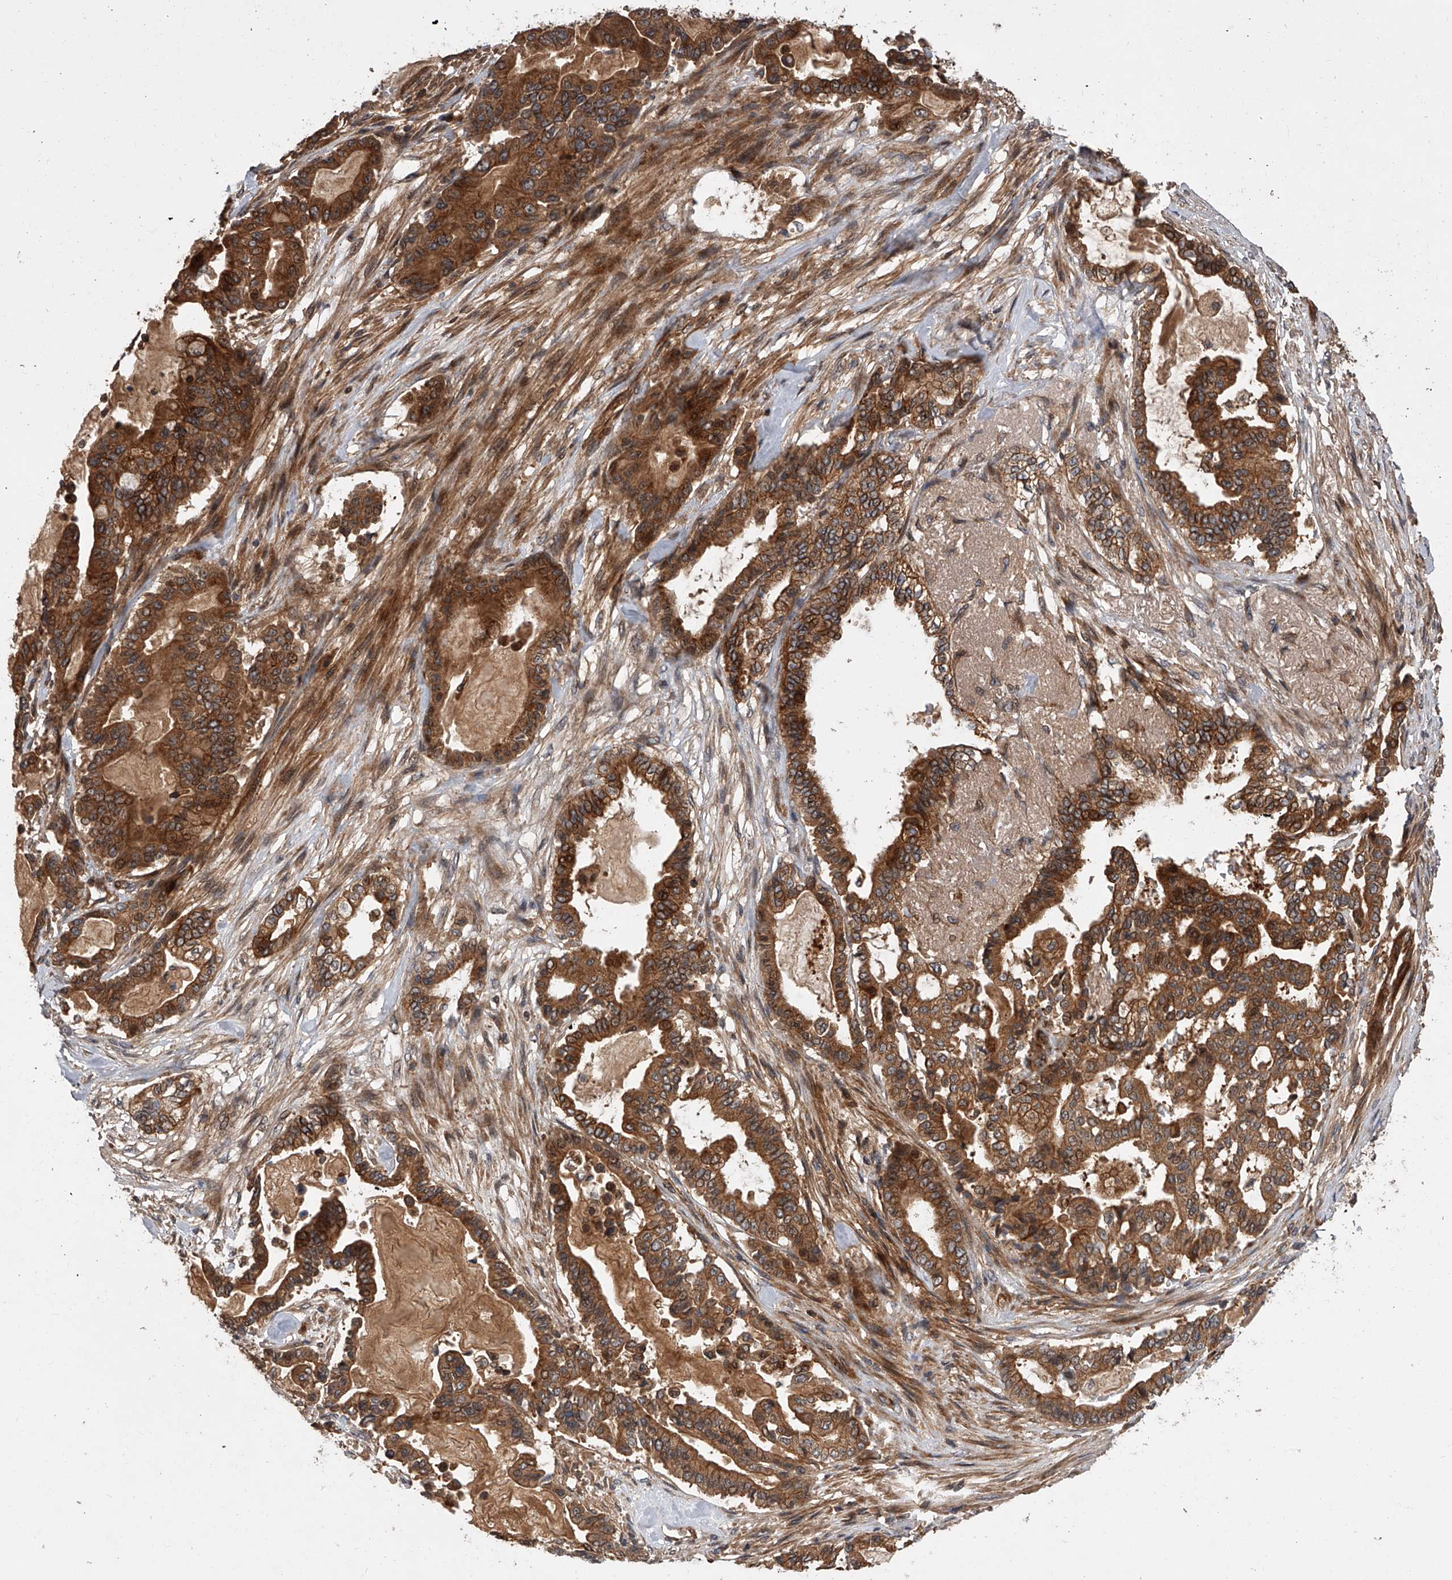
{"staining": {"intensity": "strong", "quantity": ">75%", "location": "cytoplasmic/membranous"}, "tissue": "pancreatic cancer", "cell_type": "Tumor cells", "image_type": "cancer", "snomed": [{"axis": "morphology", "description": "Adenocarcinoma, NOS"}, {"axis": "topography", "description": "Pancreas"}], "caption": "Protein expression analysis of pancreatic adenocarcinoma shows strong cytoplasmic/membranous positivity in about >75% of tumor cells.", "gene": "USP47", "patient": {"sex": "male", "age": 63}}